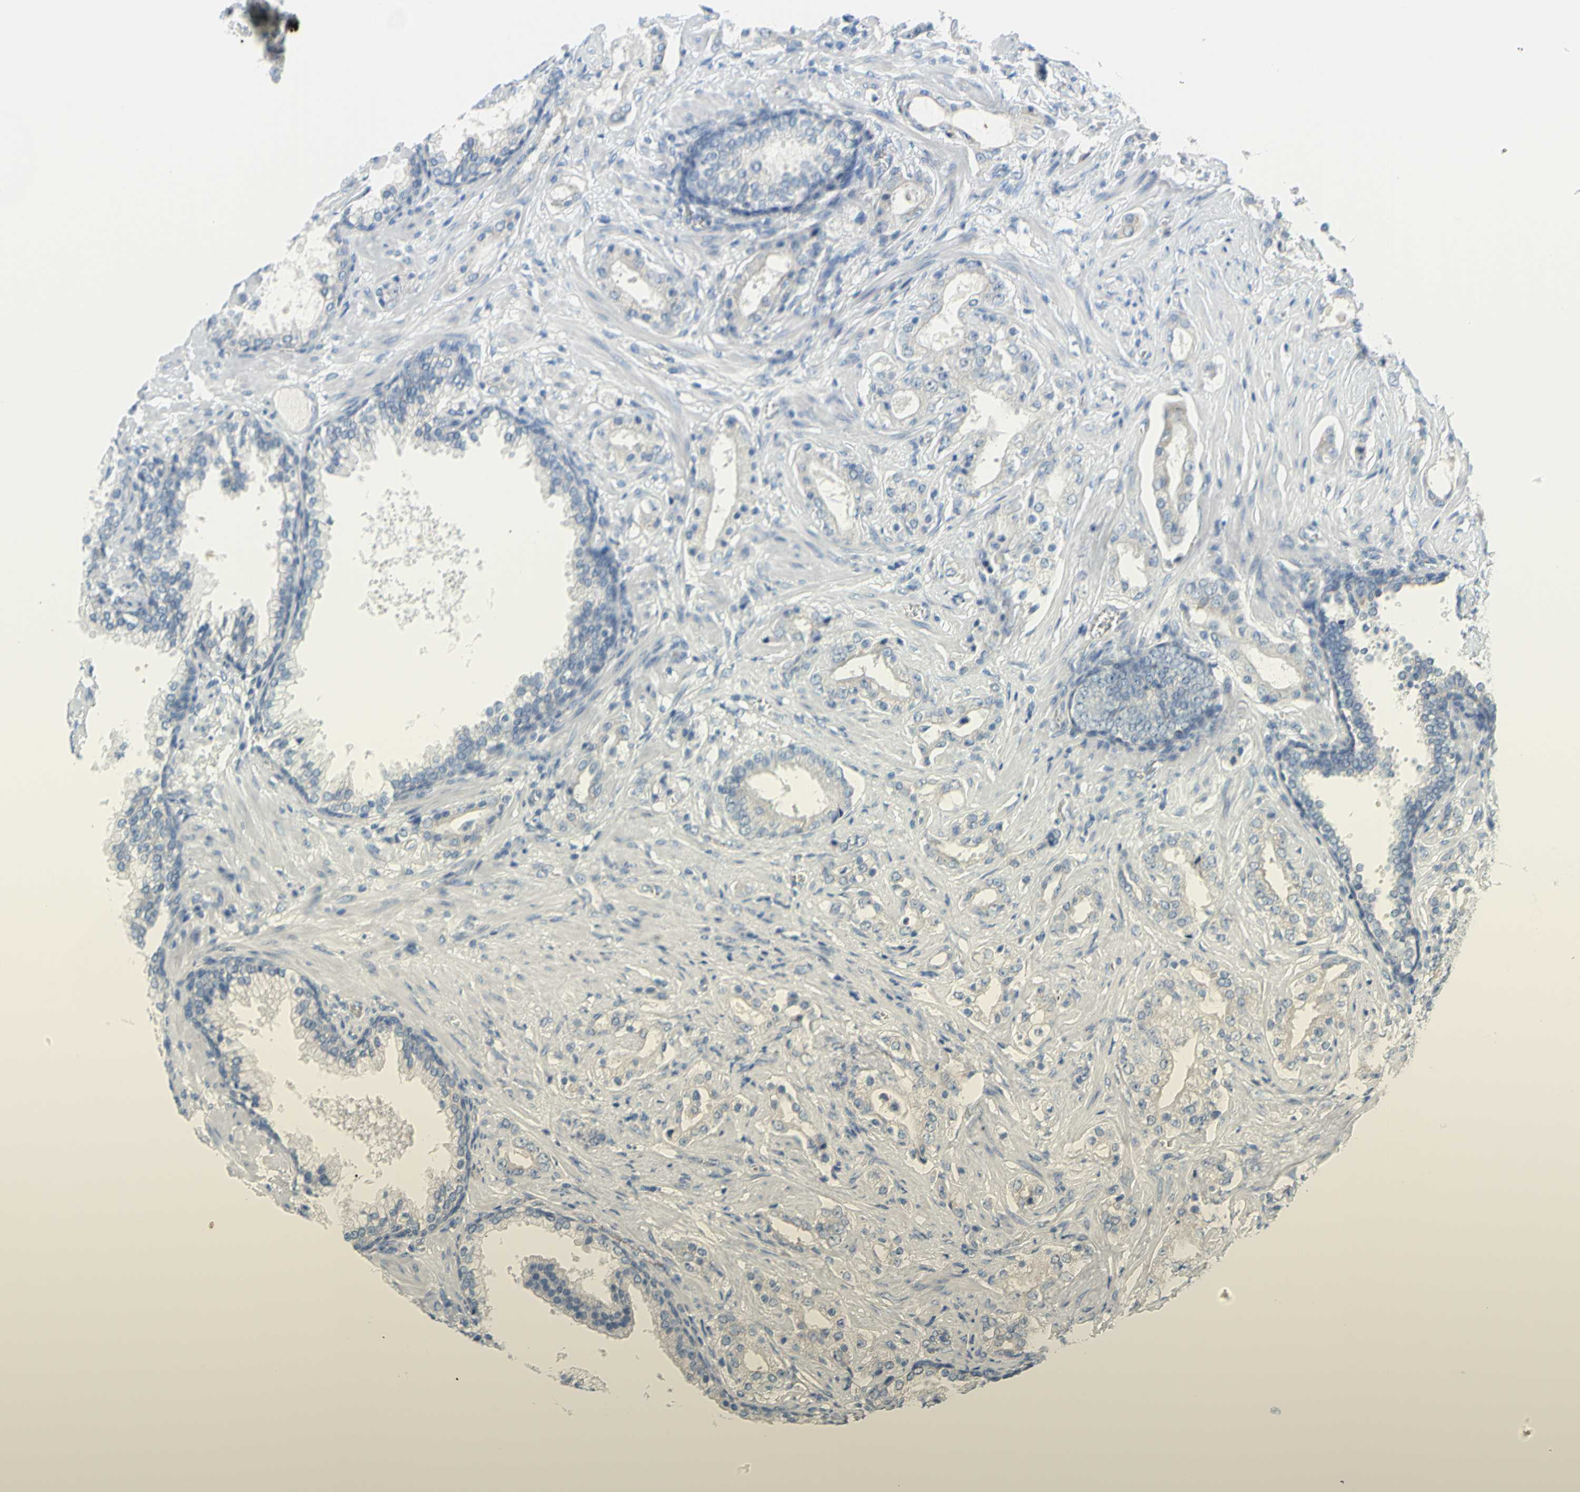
{"staining": {"intensity": "negative", "quantity": "none", "location": "none"}, "tissue": "prostate cancer", "cell_type": "Tumor cells", "image_type": "cancer", "snomed": [{"axis": "morphology", "description": "Adenocarcinoma, Low grade"}, {"axis": "topography", "description": "Prostate"}], "caption": "An IHC photomicrograph of prostate cancer (adenocarcinoma (low-grade)) is shown. There is no staining in tumor cells of prostate cancer (adenocarcinoma (low-grade)).", "gene": "DCT", "patient": {"sex": "male", "age": 59}}